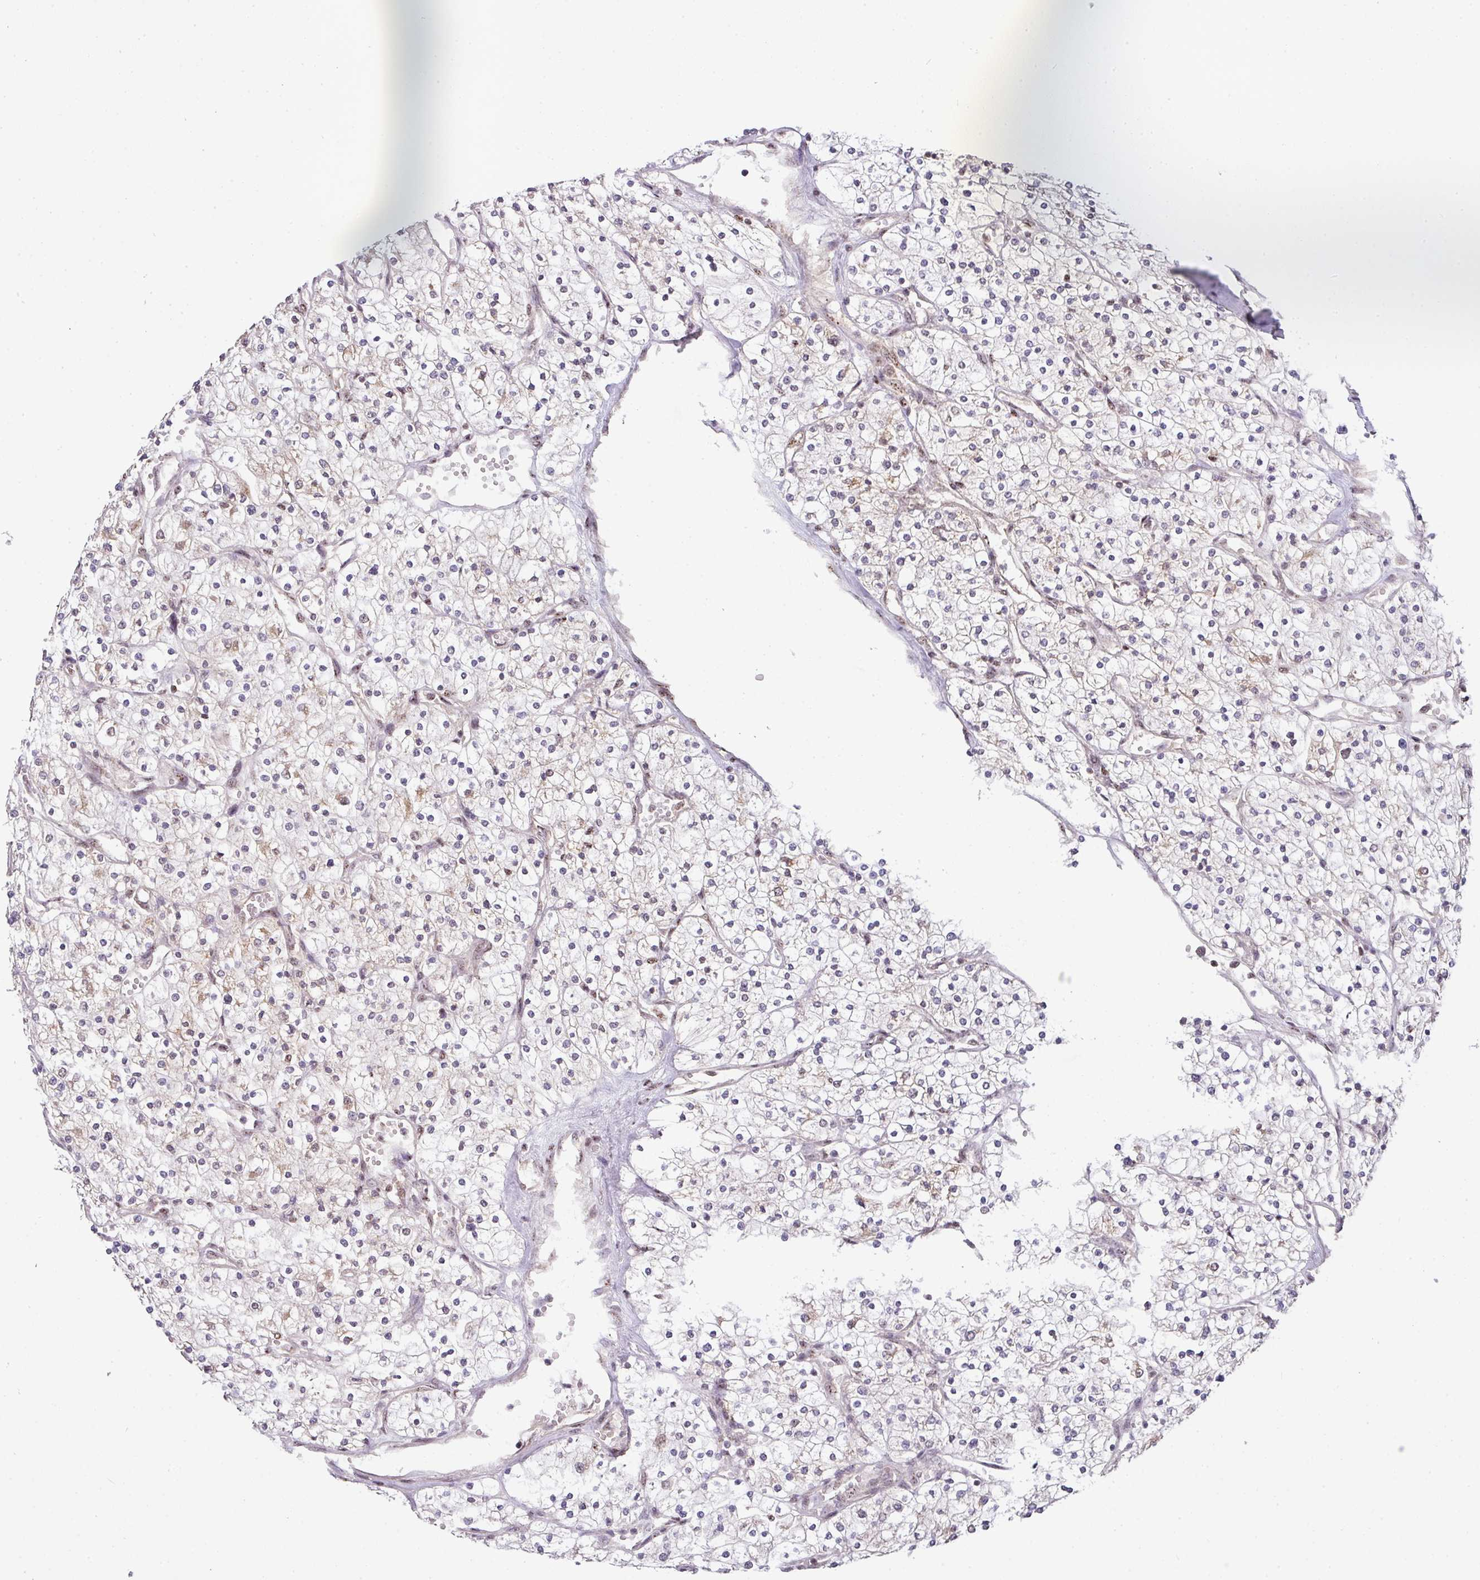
{"staining": {"intensity": "weak", "quantity": "<25%", "location": "cytoplasmic/membranous"}, "tissue": "renal cancer", "cell_type": "Tumor cells", "image_type": "cancer", "snomed": [{"axis": "morphology", "description": "Adenocarcinoma, NOS"}, {"axis": "topography", "description": "Kidney"}], "caption": "Renal adenocarcinoma was stained to show a protein in brown. There is no significant expression in tumor cells.", "gene": "RANBP9", "patient": {"sex": "male", "age": 80}}